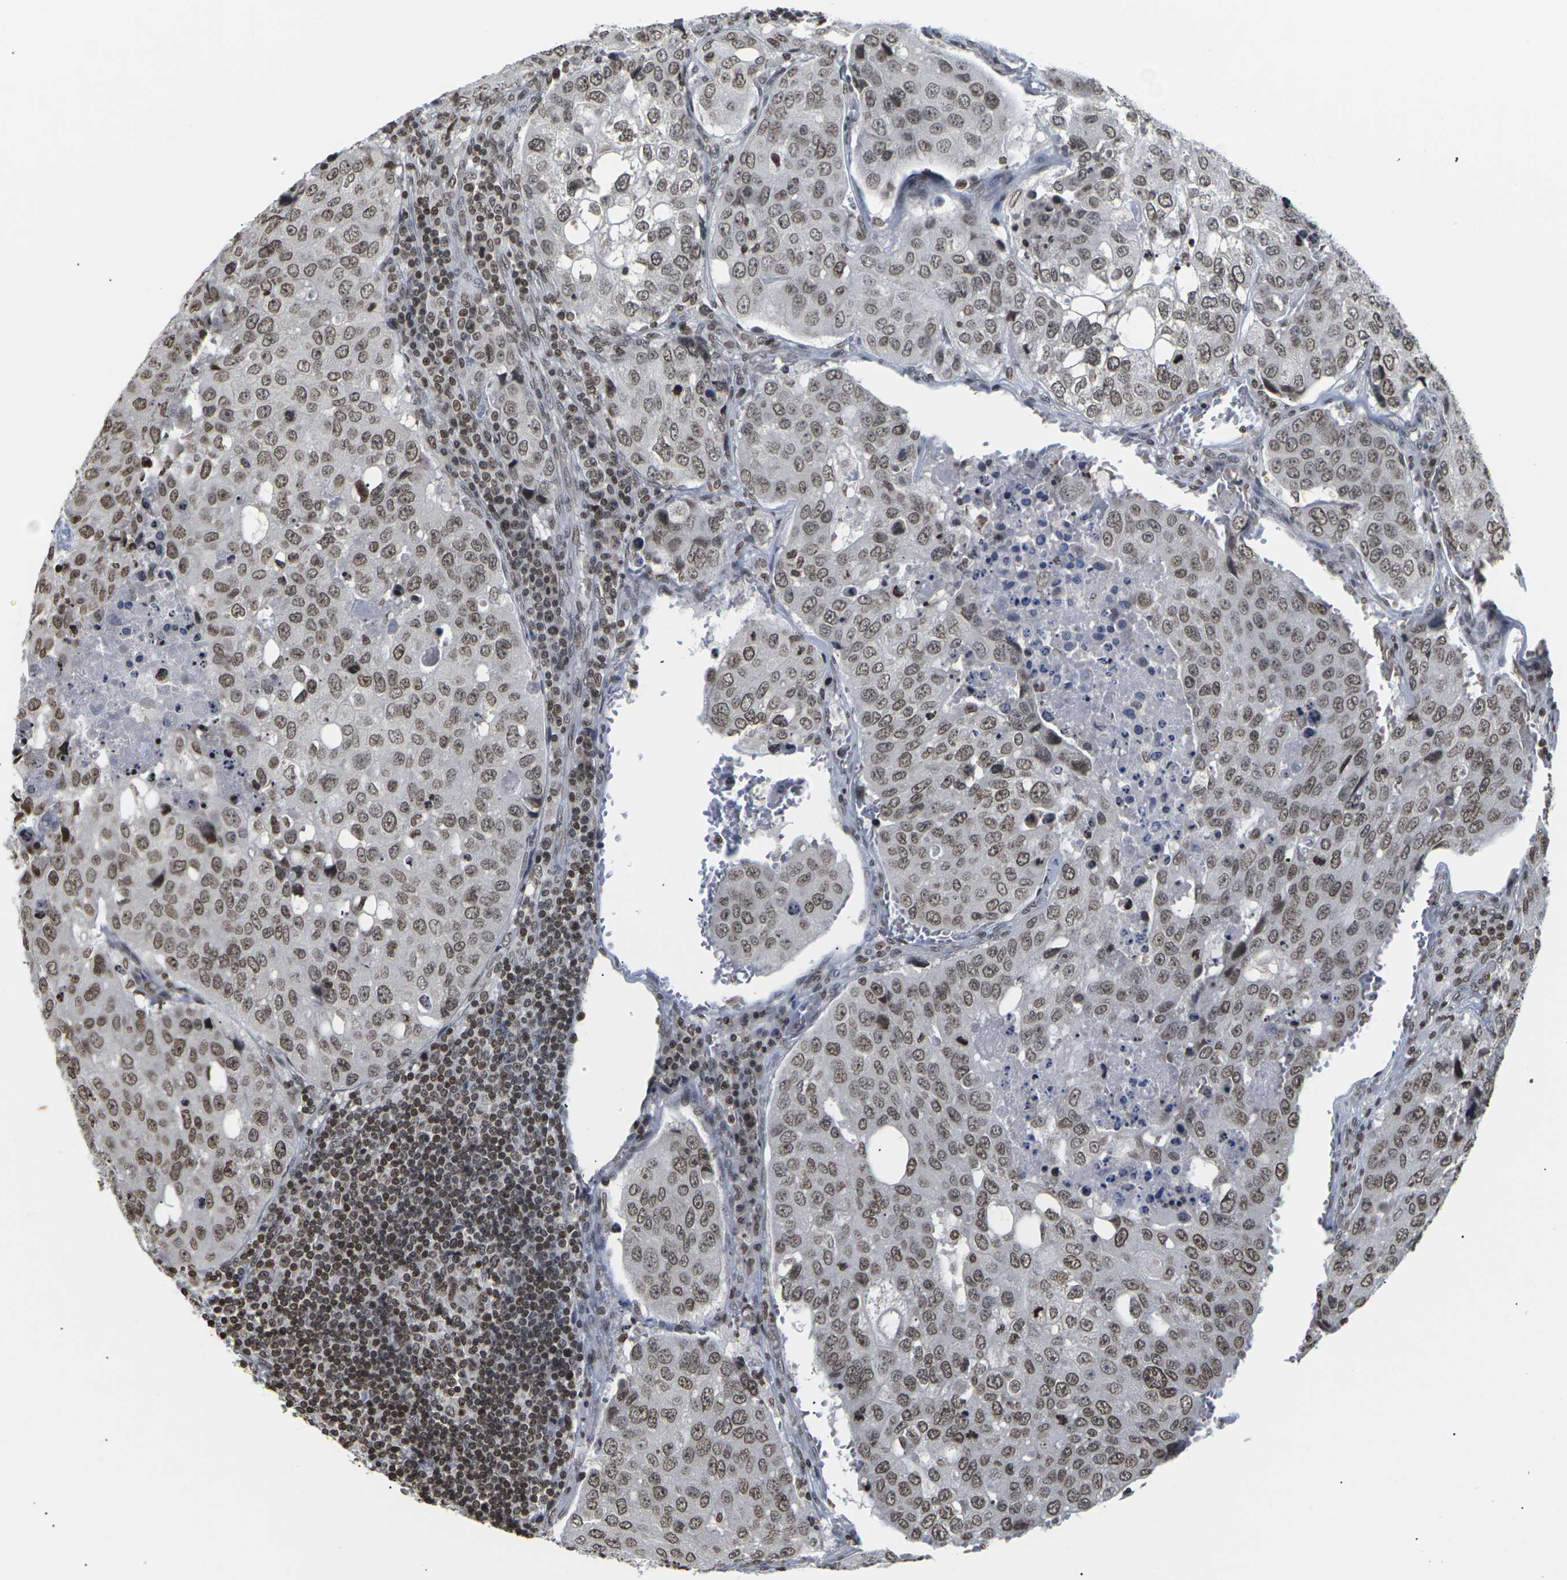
{"staining": {"intensity": "moderate", "quantity": ">75%", "location": "nuclear"}, "tissue": "urothelial cancer", "cell_type": "Tumor cells", "image_type": "cancer", "snomed": [{"axis": "morphology", "description": "Urothelial carcinoma, High grade"}, {"axis": "topography", "description": "Lymph node"}, {"axis": "topography", "description": "Urinary bladder"}], "caption": "About >75% of tumor cells in urothelial cancer reveal moderate nuclear protein staining as visualized by brown immunohistochemical staining.", "gene": "ETV5", "patient": {"sex": "male", "age": 51}}